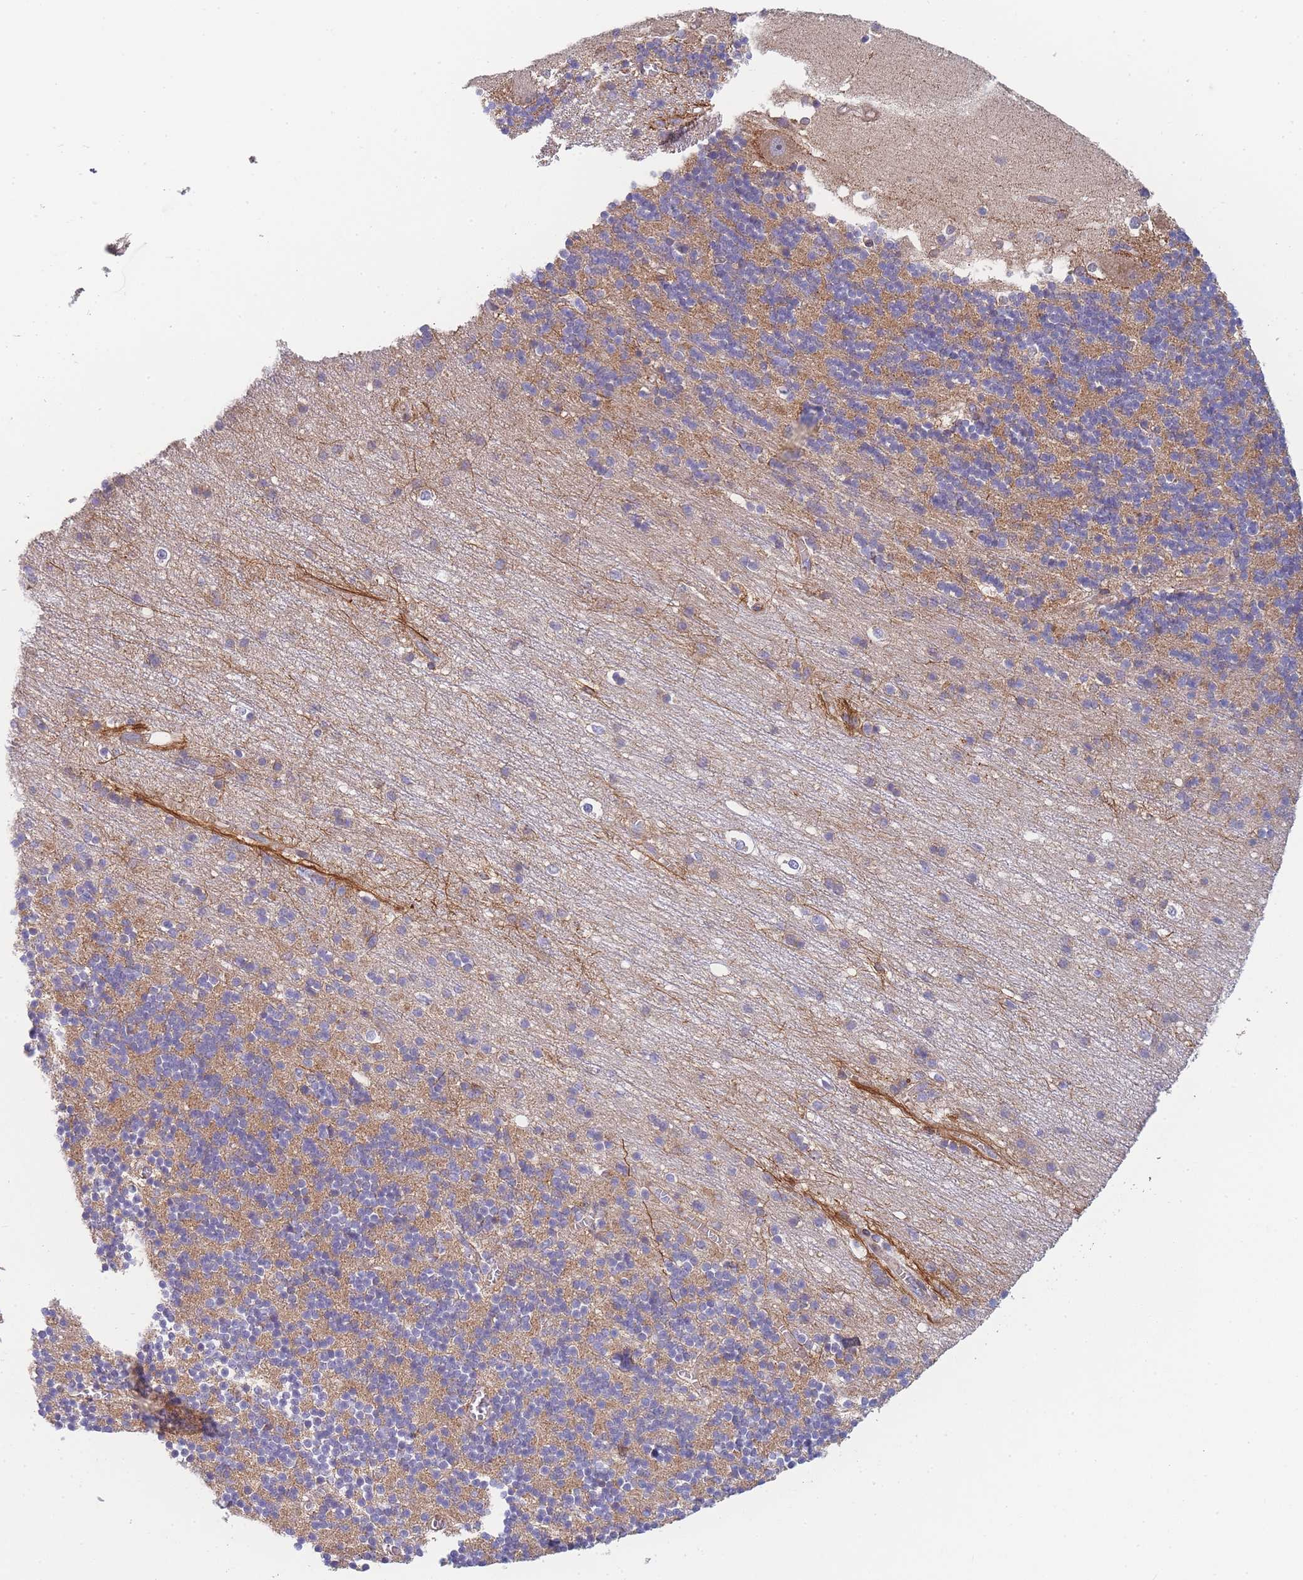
{"staining": {"intensity": "moderate", "quantity": "25%-75%", "location": "cytoplasmic/membranous"}, "tissue": "cerebellum", "cell_type": "Cells in granular layer", "image_type": "normal", "snomed": [{"axis": "morphology", "description": "Normal tissue, NOS"}, {"axis": "topography", "description": "Cerebellum"}], "caption": "This image displays IHC staining of normal cerebellum, with medium moderate cytoplasmic/membranous staining in about 25%-75% of cells in granular layer.", "gene": "MTRES1", "patient": {"sex": "male", "age": 54}}